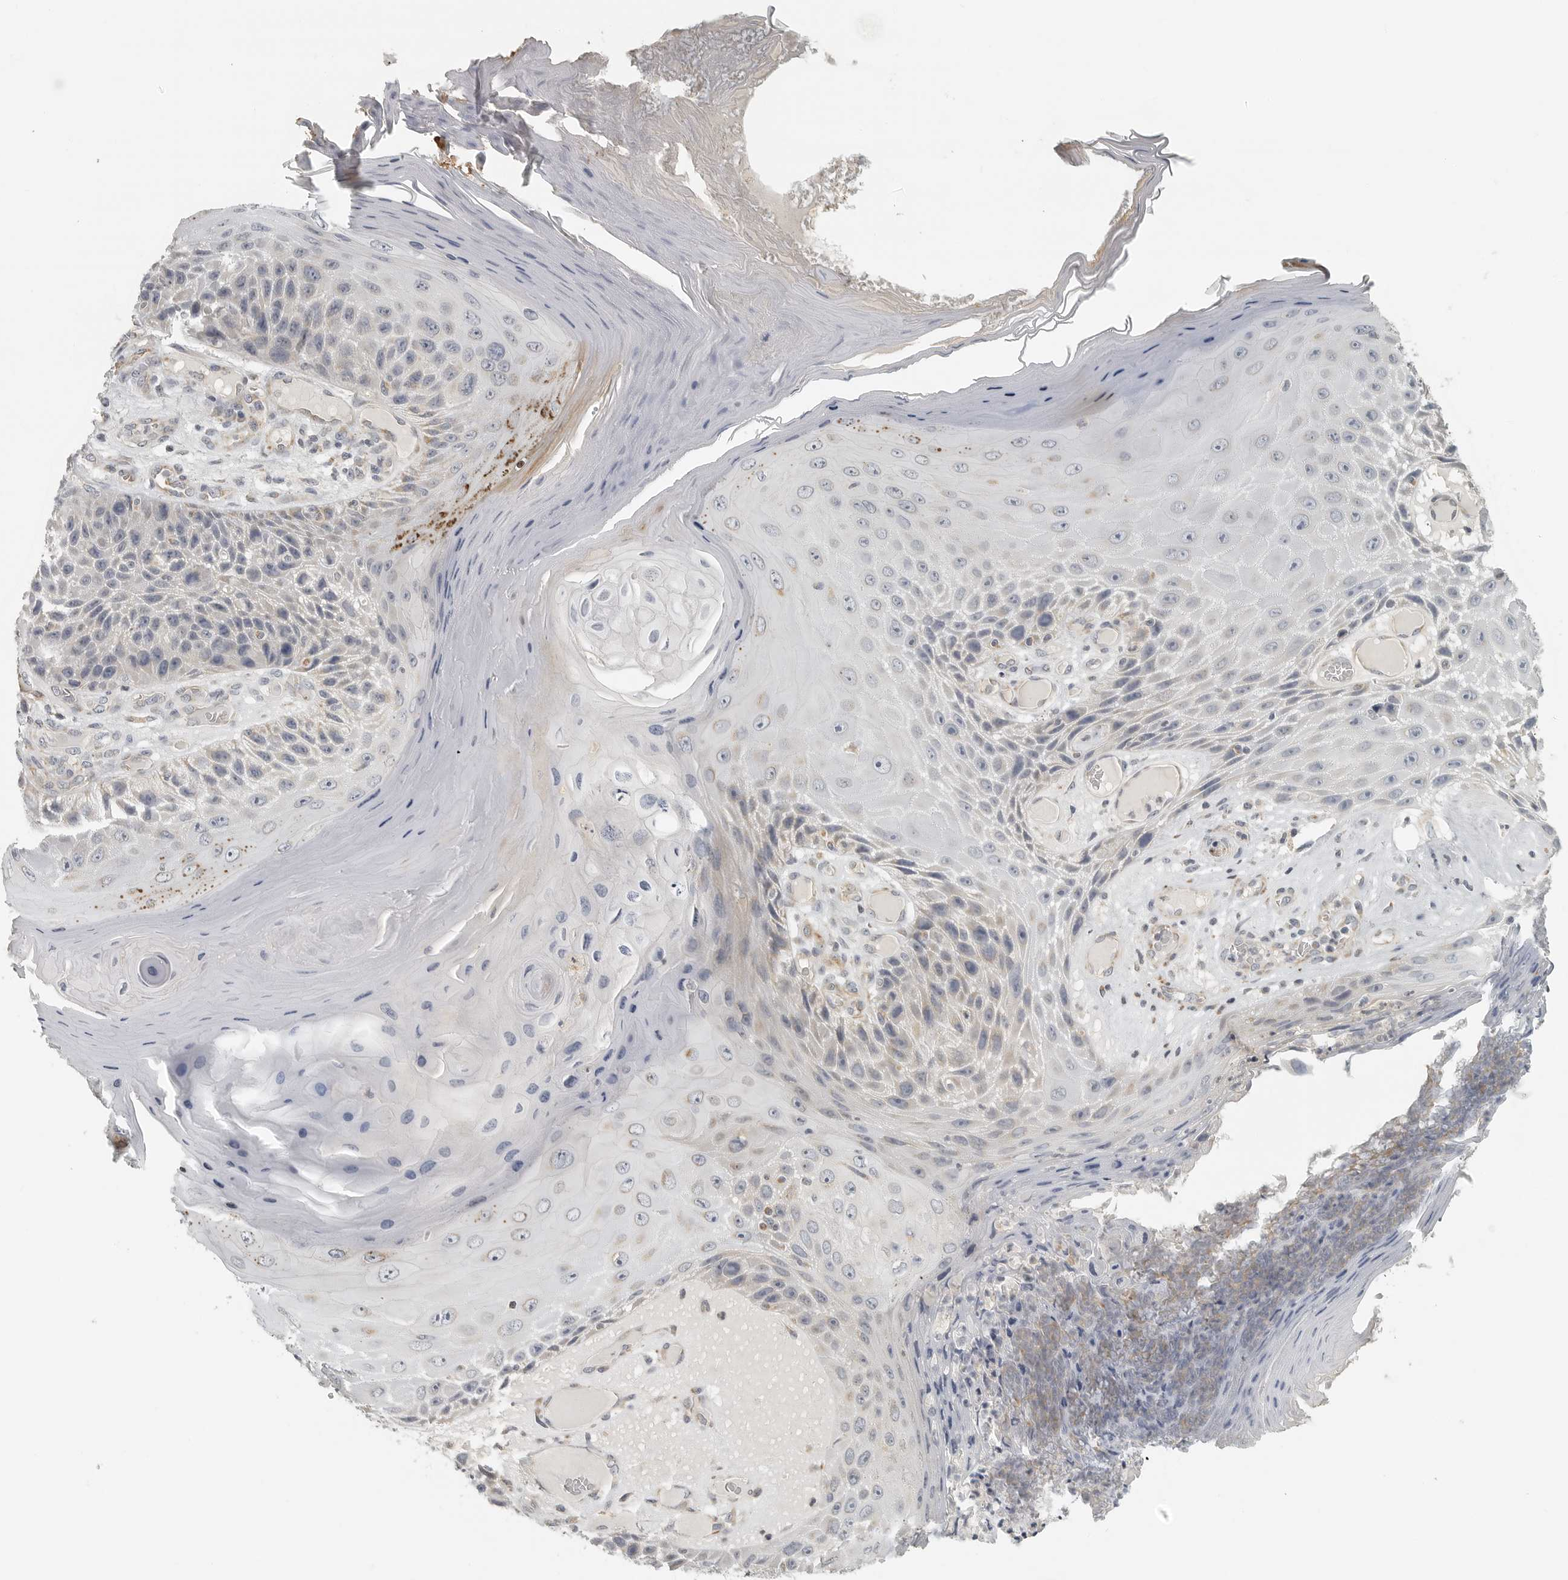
{"staining": {"intensity": "negative", "quantity": "none", "location": "none"}, "tissue": "skin cancer", "cell_type": "Tumor cells", "image_type": "cancer", "snomed": [{"axis": "morphology", "description": "Squamous cell carcinoma, NOS"}, {"axis": "topography", "description": "Skin"}], "caption": "Immunohistochemistry (IHC) of human skin cancer reveals no expression in tumor cells.", "gene": "RXFP3", "patient": {"sex": "female", "age": 88}}